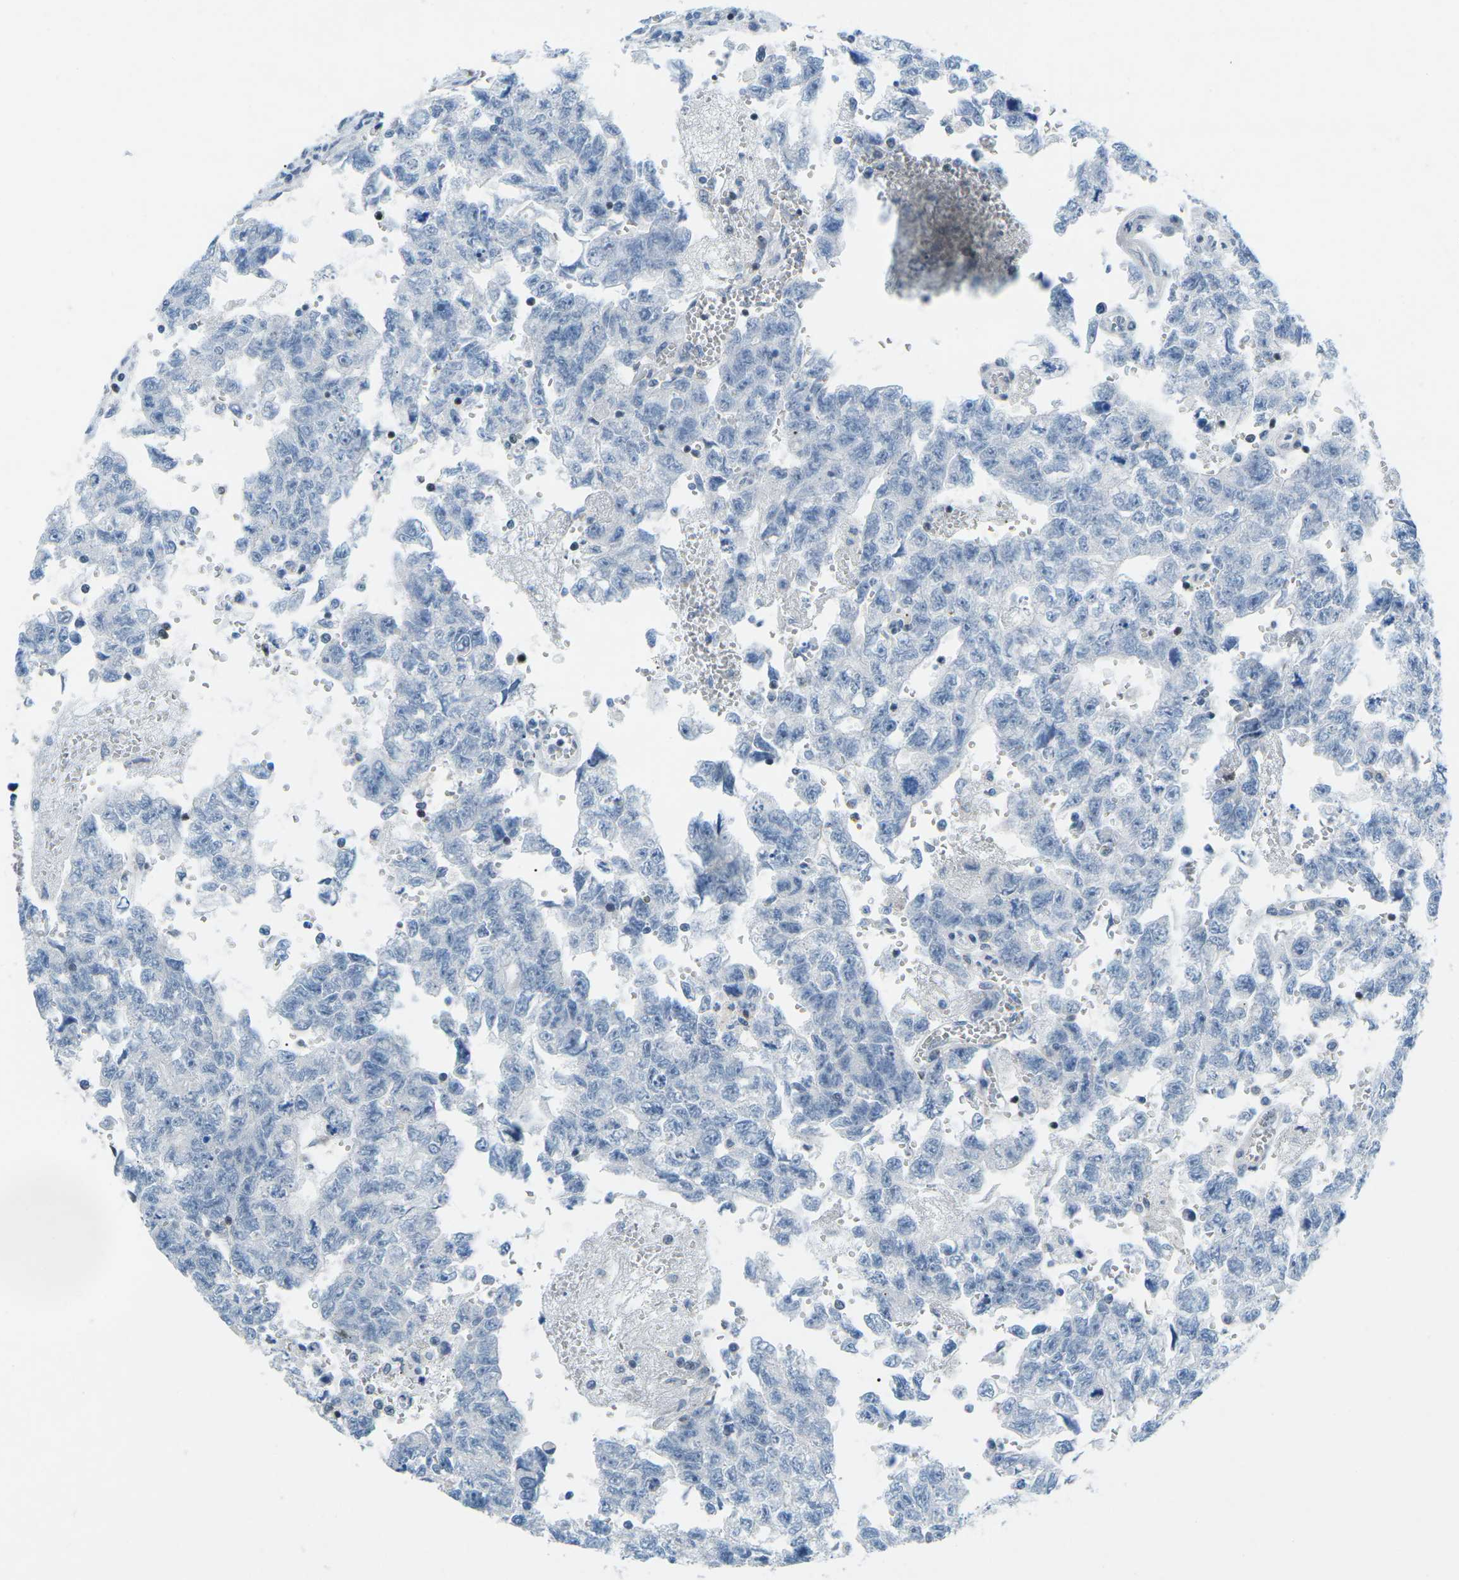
{"staining": {"intensity": "negative", "quantity": "none", "location": "none"}, "tissue": "testis cancer", "cell_type": "Tumor cells", "image_type": "cancer", "snomed": [{"axis": "morphology", "description": "Seminoma, NOS"}, {"axis": "morphology", "description": "Carcinoma, Embryonal, NOS"}, {"axis": "topography", "description": "Testis"}], "caption": "Photomicrograph shows no significant protein staining in tumor cells of testis cancer.", "gene": "MBNL1", "patient": {"sex": "male", "age": 38}}